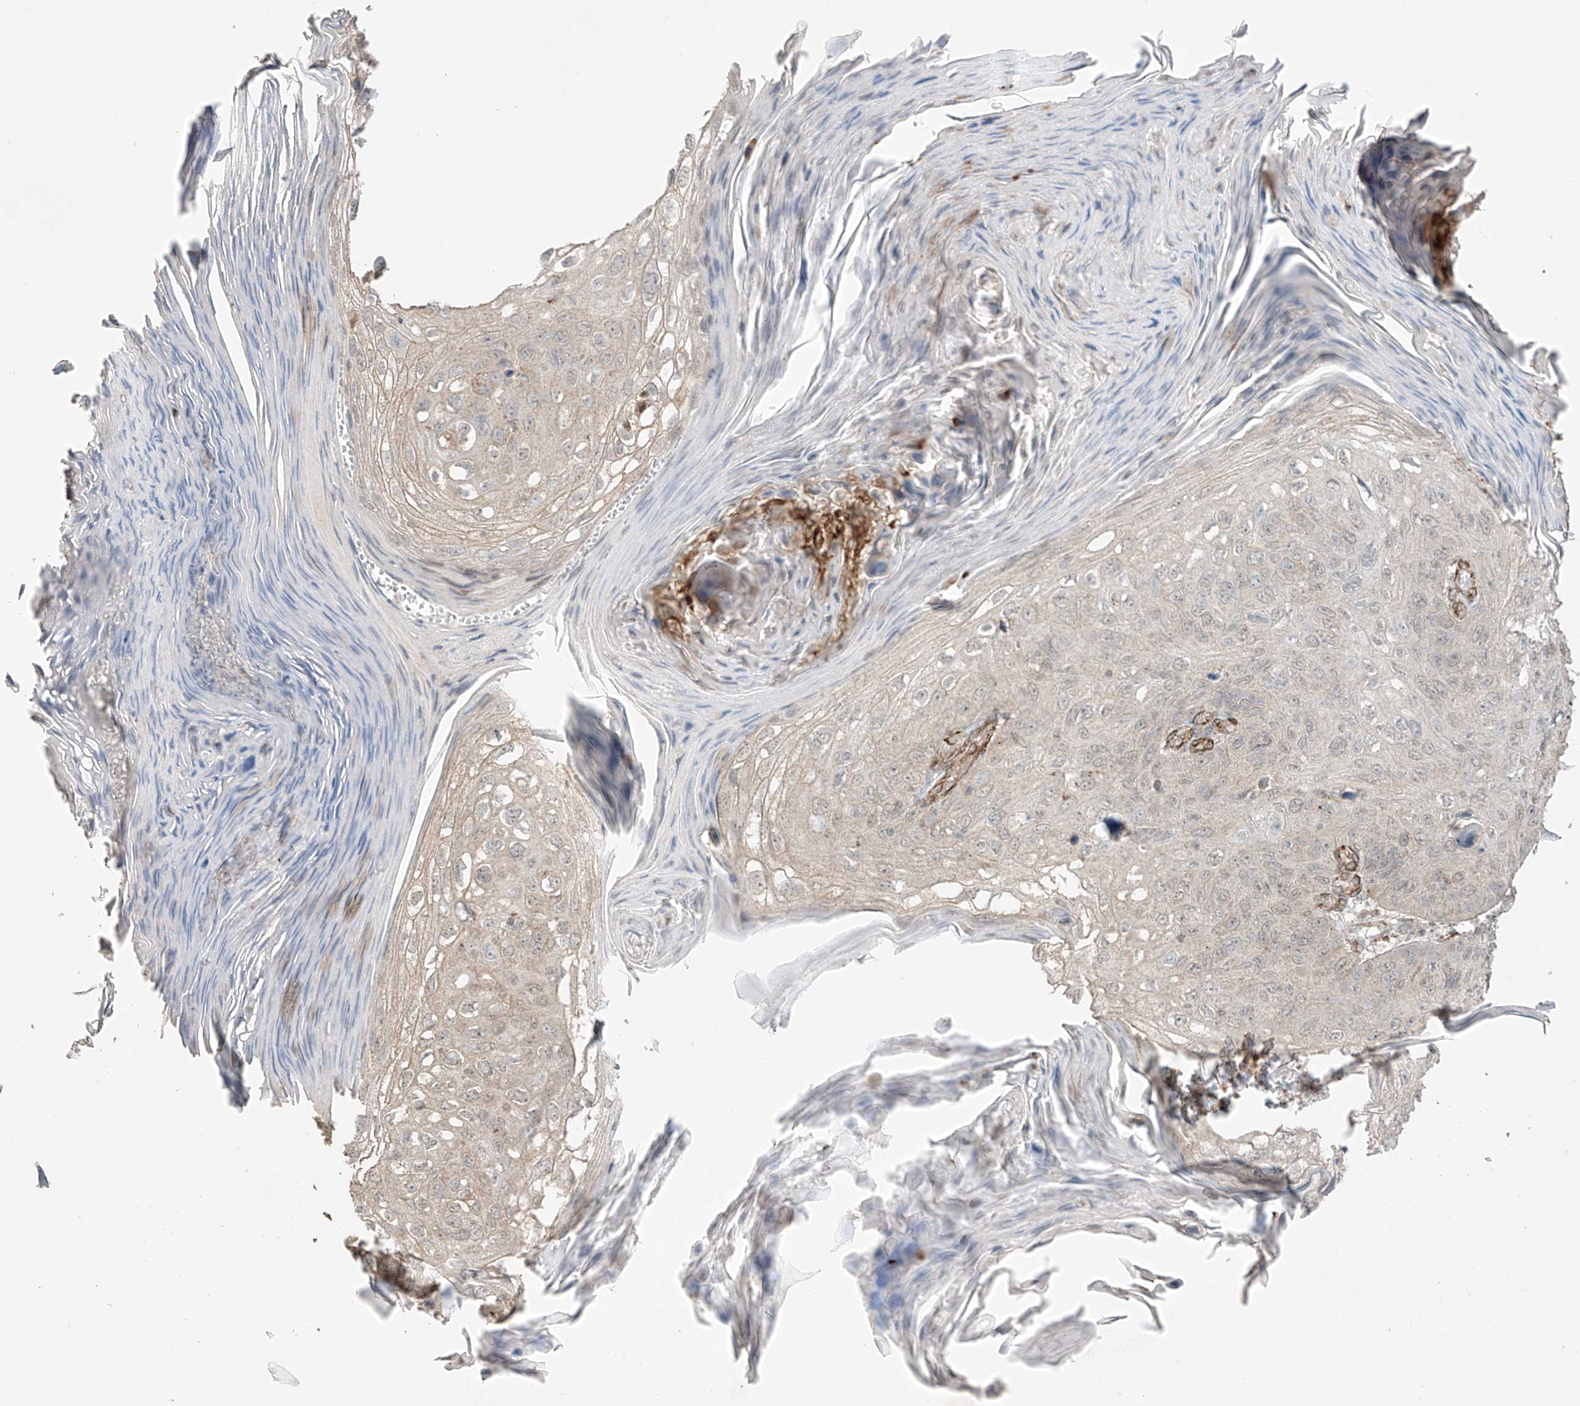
{"staining": {"intensity": "negative", "quantity": "none", "location": "none"}, "tissue": "skin cancer", "cell_type": "Tumor cells", "image_type": "cancer", "snomed": [{"axis": "morphology", "description": "Squamous cell carcinoma, NOS"}, {"axis": "topography", "description": "Skin"}], "caption": "The immunohistochemistry (IHC) histopathology image has no significant positivity in tumor cells of skin cancer tissue.", "gene": "TTLL5", "patient": {"sex": "female", "age": 90}}